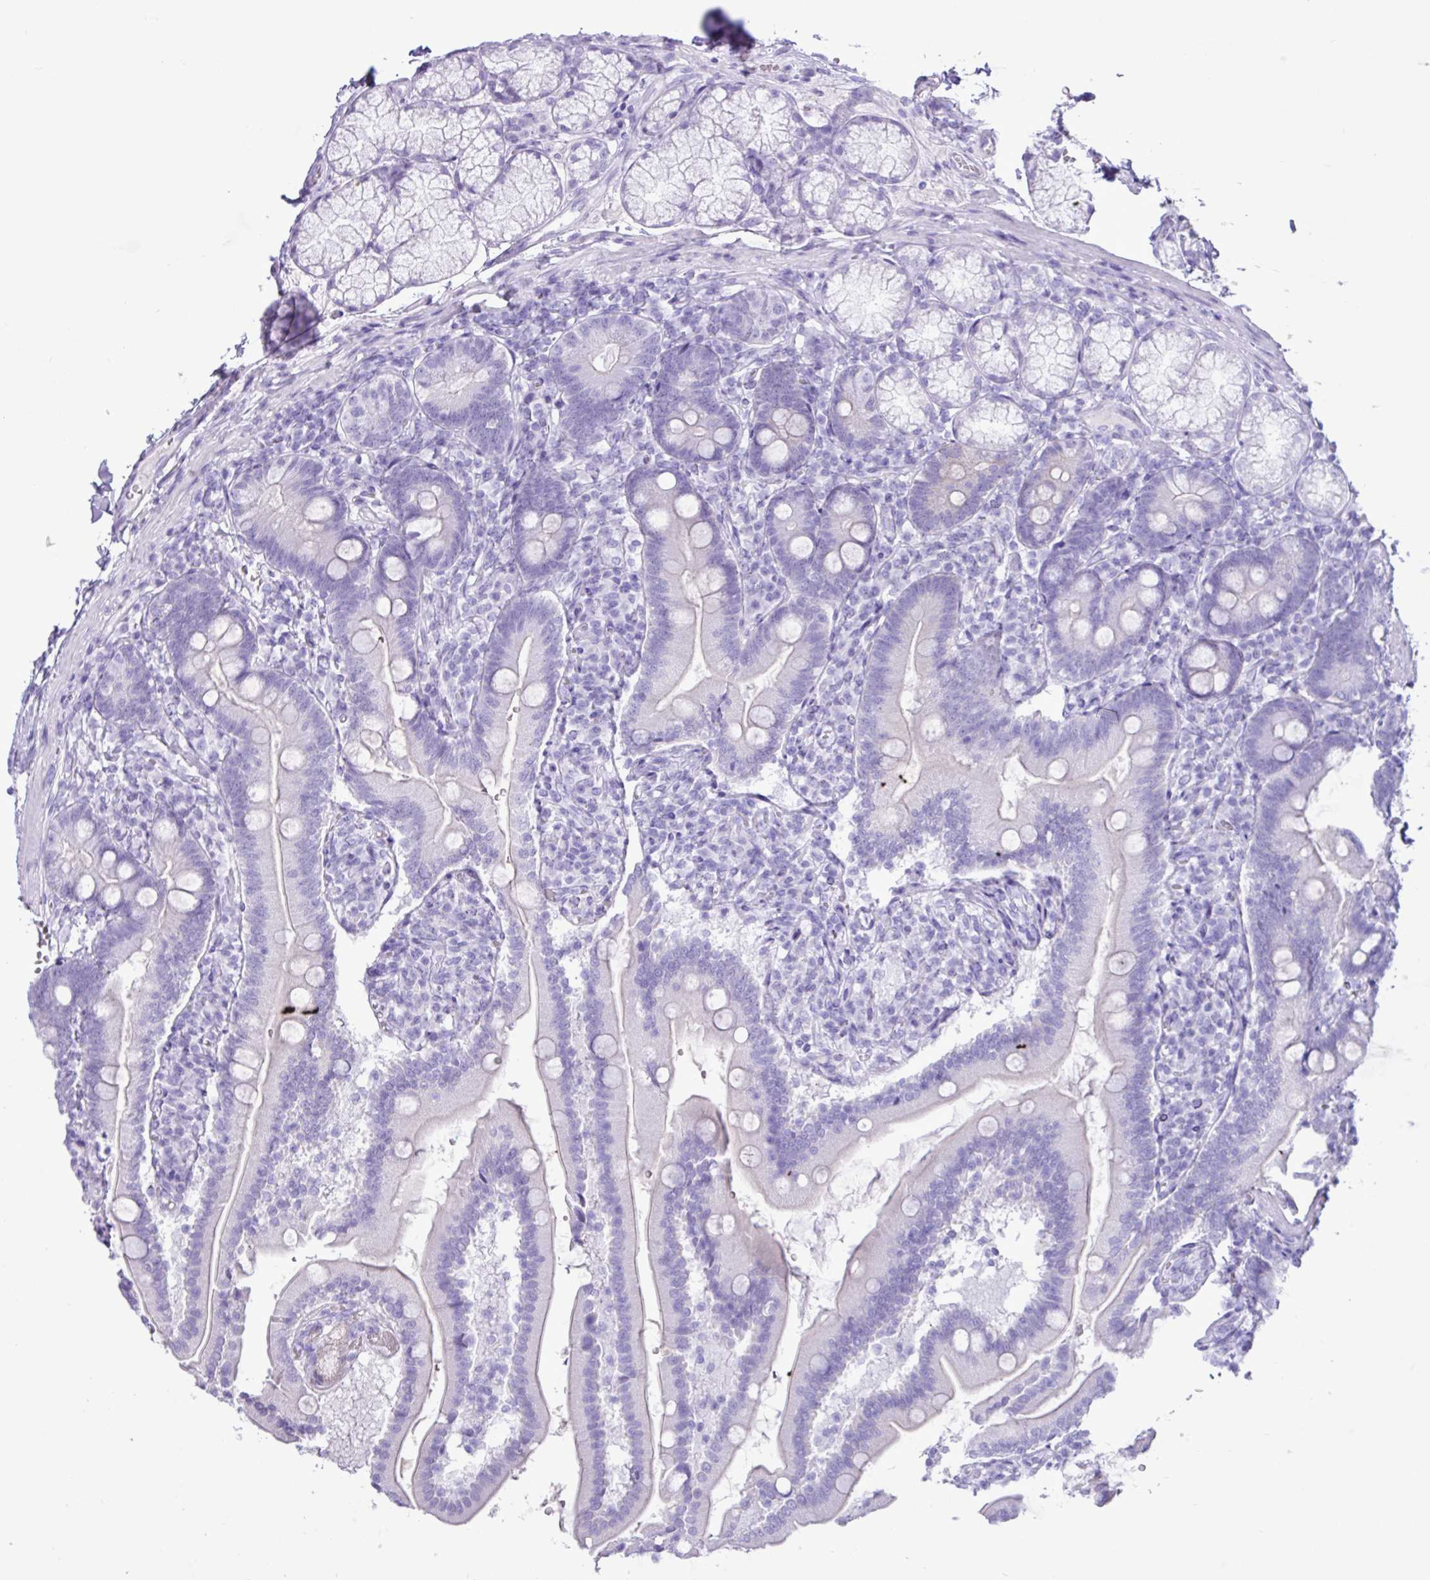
{"staining": {"intensity": "negative", "quantity": "none", "location": "none"}, "tissue": "duodenum", "cell_type": "Glandular cells", "image_type": "normal", "snomed": [{"axis": "morphology", "description": "Normal tissue, NOS"}, {"axis": "topography", "description": "Duodenum"}], "caption": "Glandular cells show no significant protein staining in unremarkable duodenum.", "gene": "CKMT2", "patient": {"sex": "female", "age": 67}}